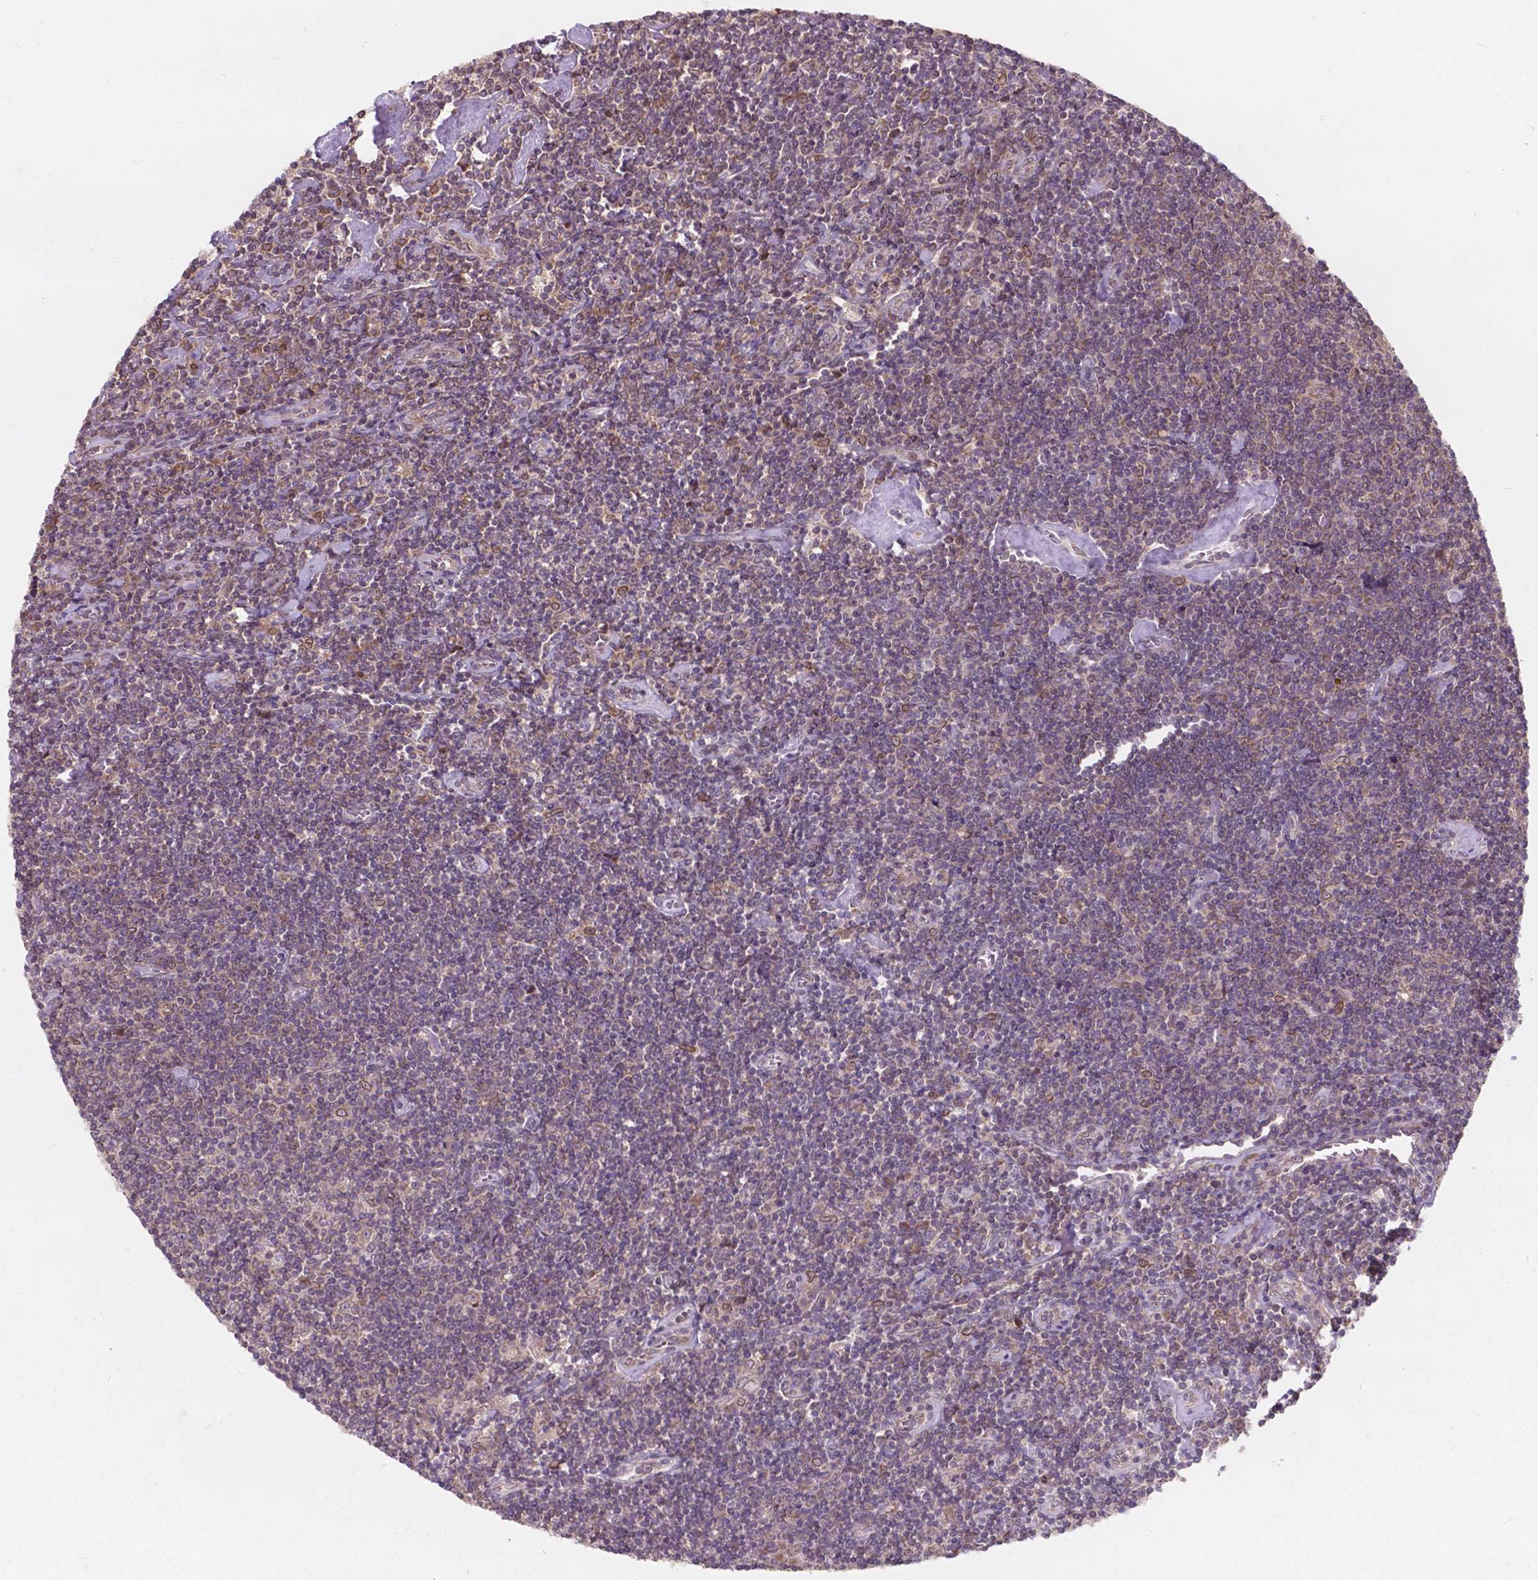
{"staining": {"intensity": "negative", "quantity": "none", "location": "none"}, "tissue": "lymphoma", "cell_type": "Tumor cells", "image_type": "cancer", "snomed": [{"axis": "morphology", "description": "Hodgkin's disease, NOS"}, {"axis": "topography", "description": "Lymph node"}], "caption": "Lymphoma was stained to show a protein in brown. There is no significant staining in tumor cells.", "gene": "MRPL33", "patient": {"sex": "male", "age": 40}}